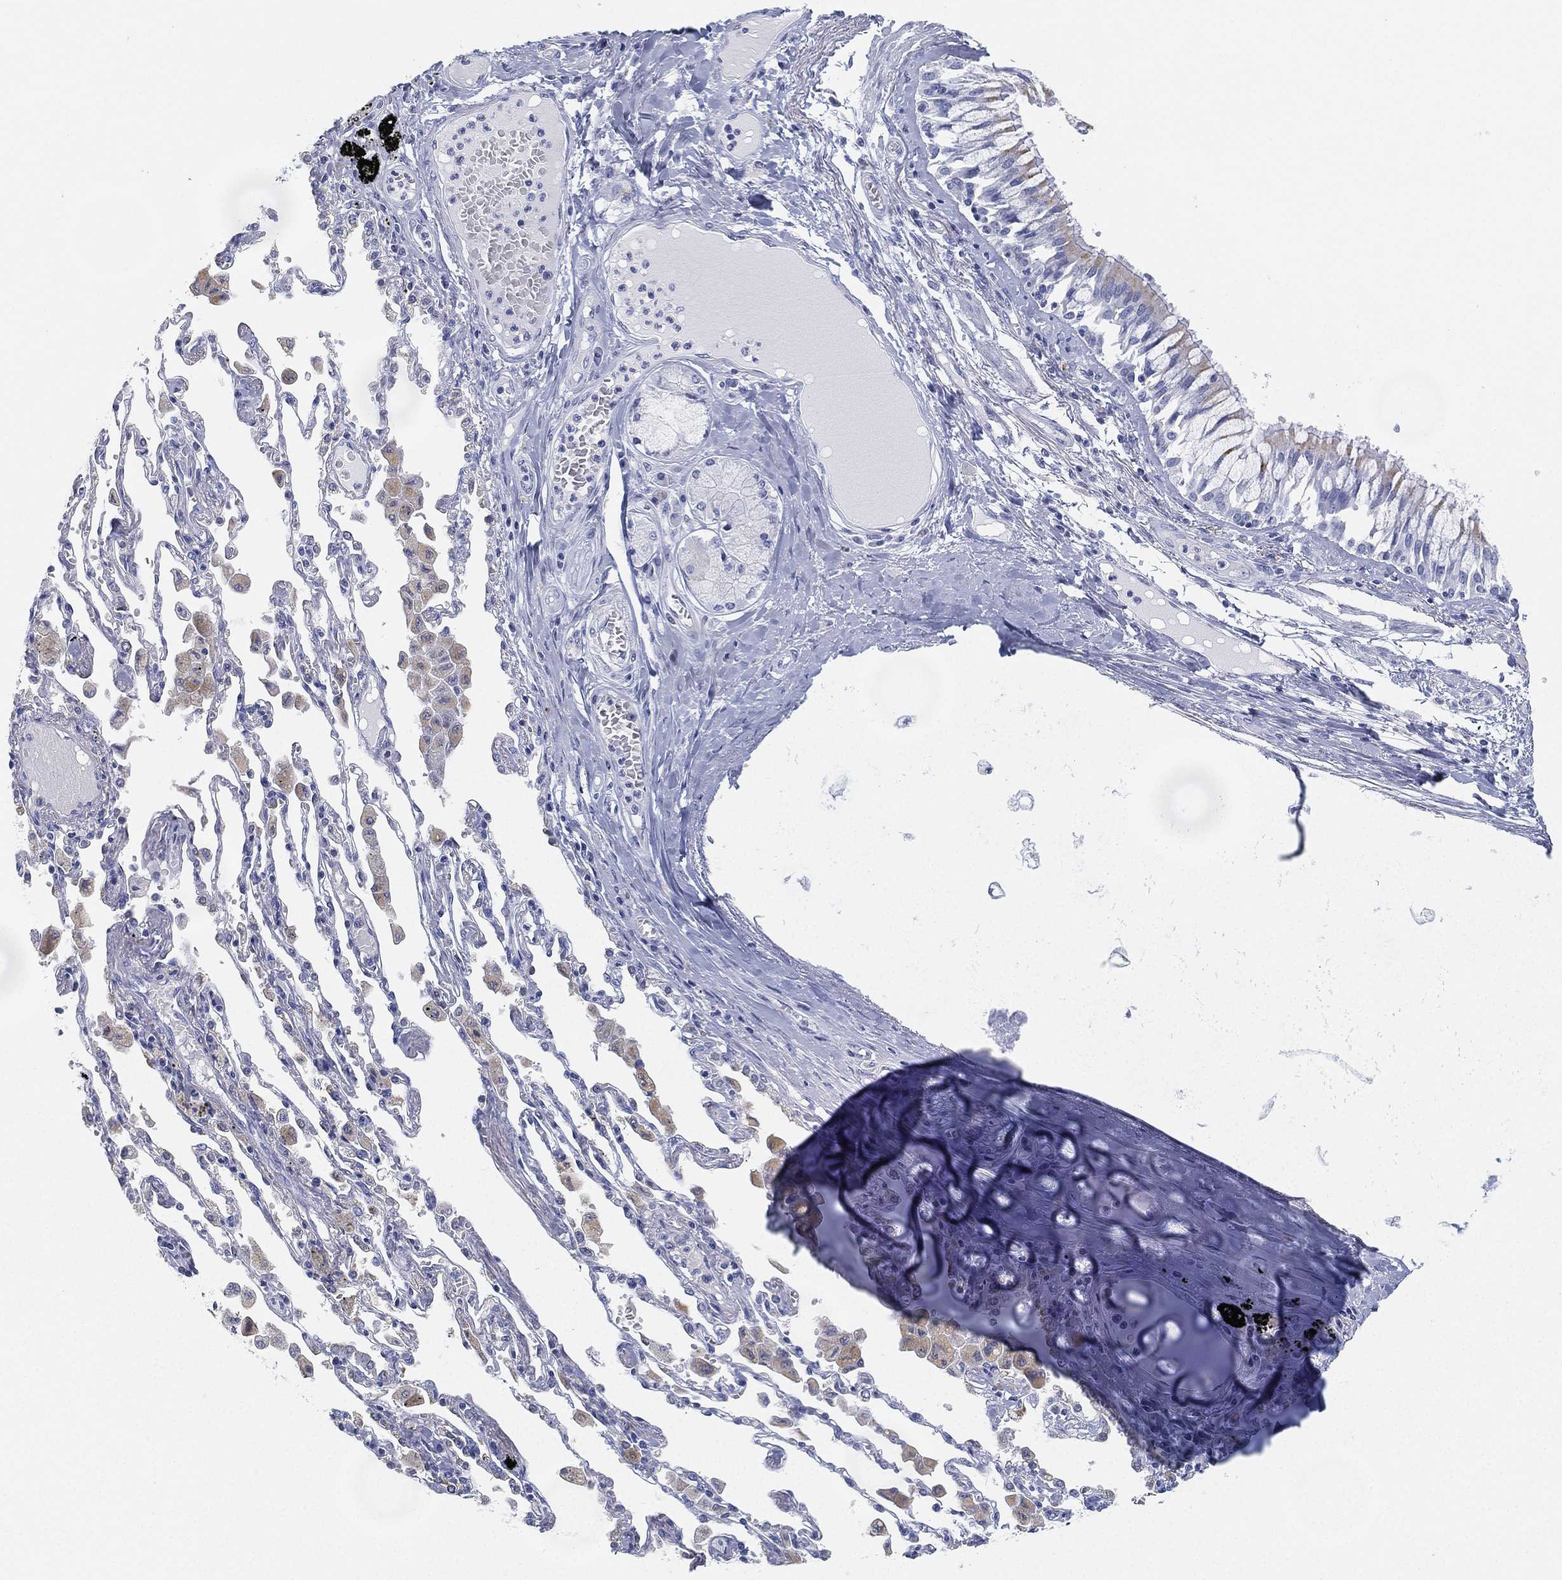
{"staining": {"intensity": "moderate", "quantity": "<25%", "location": "cytoplasmic/membranous"}, "tissue": "bronchus", "cell_type": "Respiratory epithelial cells", "image_type": "normal", "snomed": [{"axis": "morphology", "description": "Normal tissue, NOS"}, {"axis": "morphology", "description": "Squamous cell carcinoma, NOS"}, {"axis": "topography", "description": "Cartilage tissue"}, {"axis": "topography", "description": "Bronchus"}, {"axis": "topography", "description": "Lung"}], "caption": "Protein analysis of normal bronchus reveals moderate cytoplasmic/membranous expression in about <25% of respiratory epithelial cells.", "gene": "GPR61", "patient": {"sex": "female", "age": 49}}